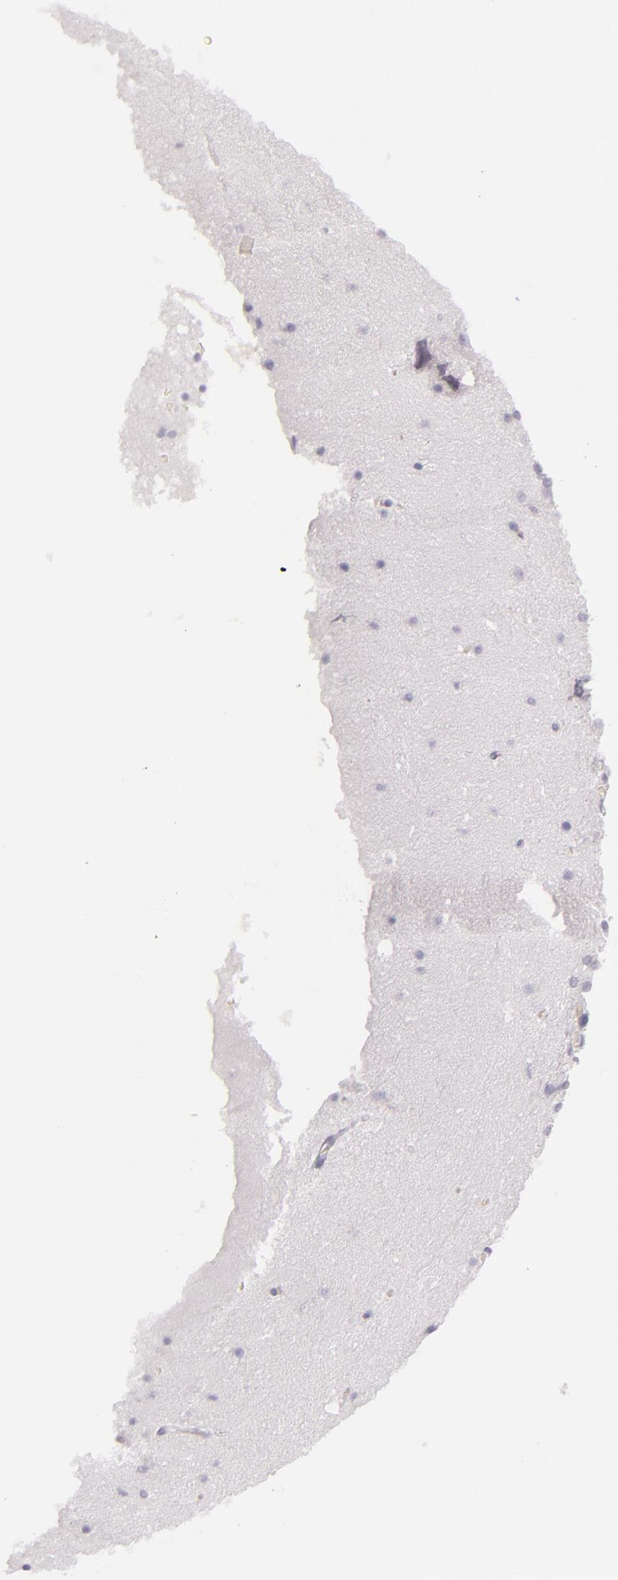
{"staining": {"intensity": "negative", "quantity": "none", "location": "none"}, "tissue": "cerebellum", "cell_type": "Cells in granular layer", "image_type": "normal", "snomed": [{"axis": "morphology", "description": "Normal tissue, NOS"}, {"axis": "topography", "description": "Cerebellum"}], "caption": "Cells in granular layer are negative for brown protein staining in unremarkable cerebellum. The staining was performed using DAB (3,3'-diaminobenzidine) to visualize the protein expression in brown, while the nuclei were stained in blue with hematoxylin (Magnification: 20x).", "gene": "TPSD1", "patient": {"sex": "female", "age": 19}}